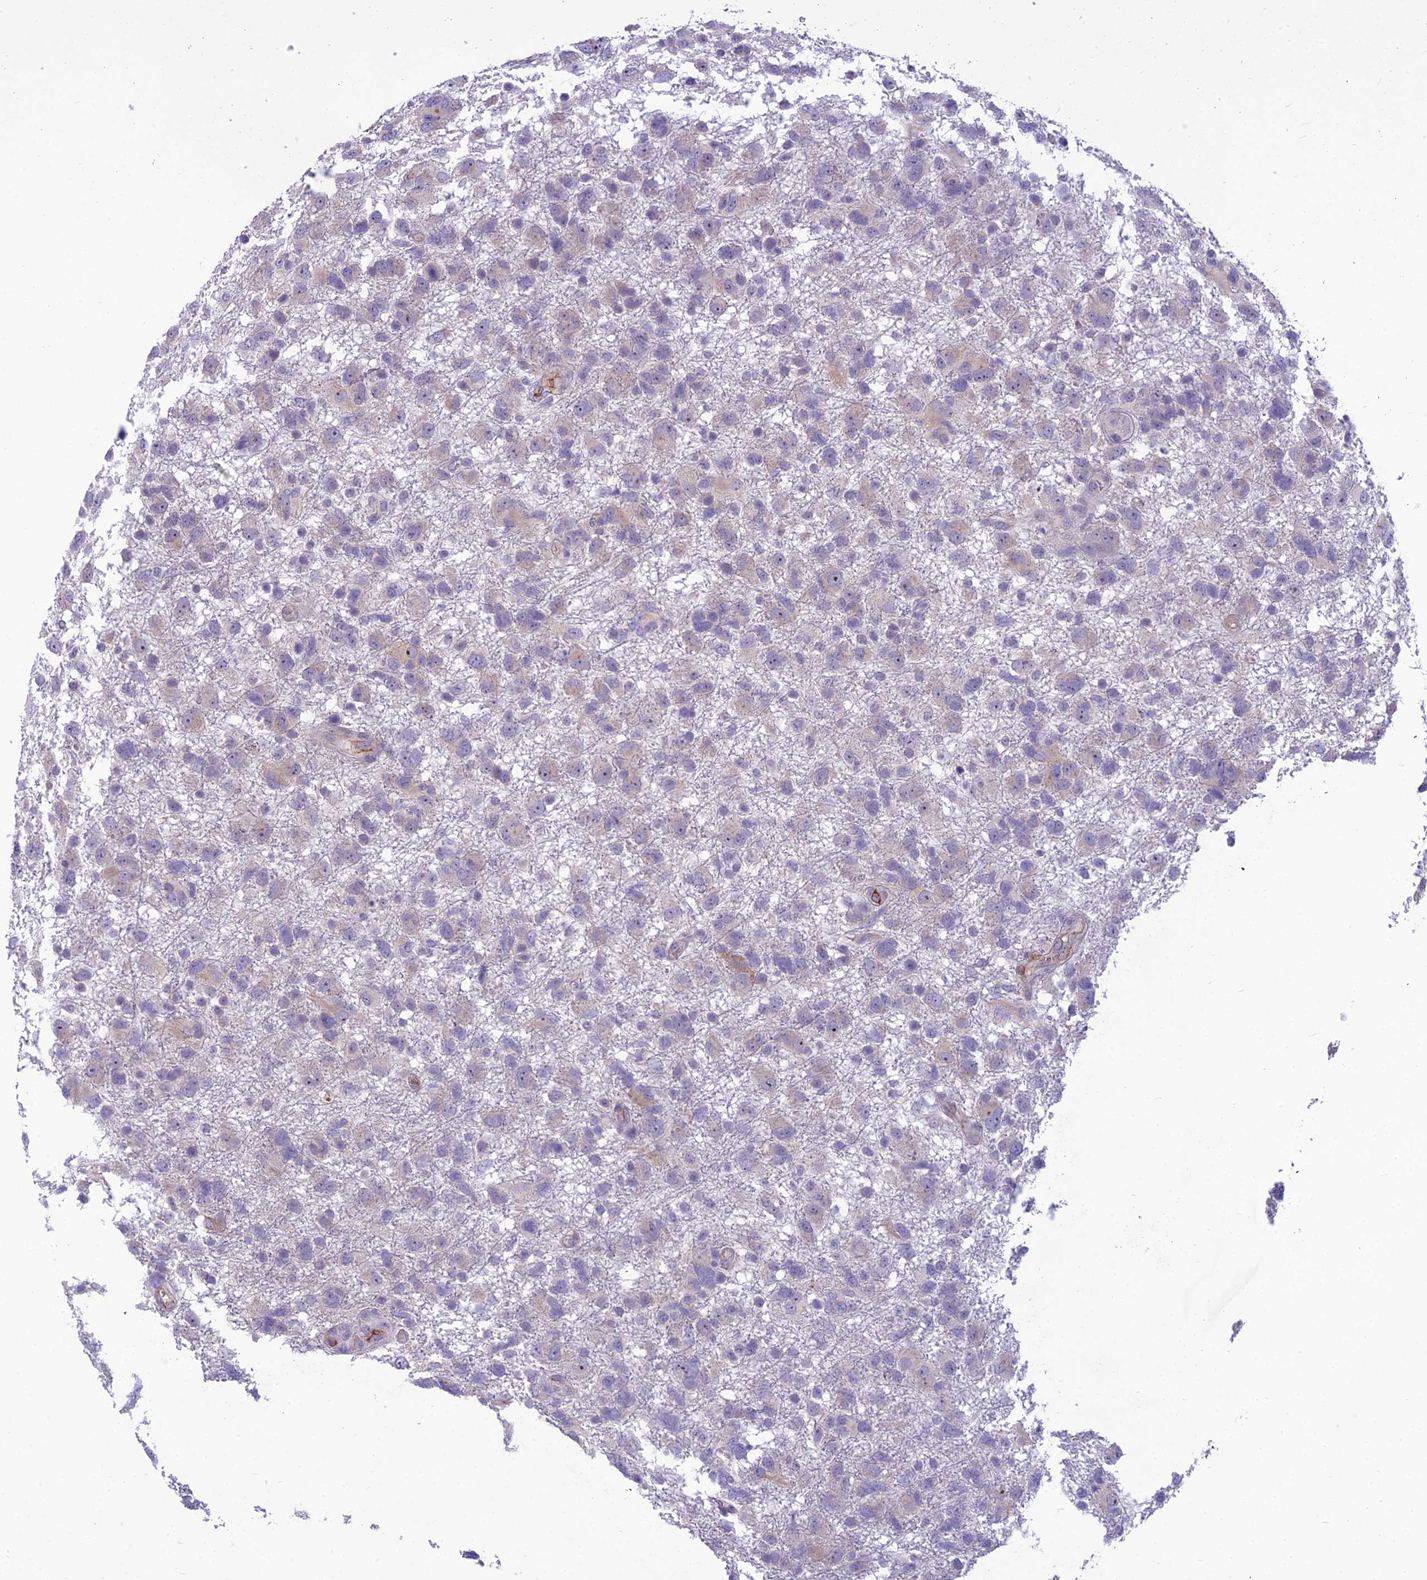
{"staining": {"intensity": "negative", "quantity": "none", "location": "none"}, "tissue": "glioma", "cell_type": "Tumor cells", "image_type": "cancer", "snomed": [{"axis": "morphology", "description": "Glioma, malignant, High grade"}, {"axis": "topography", "description": "Brain"}], "caption": "Immunohistochemistry of malignant glioma (high-grade) exhibits no positivity in tumor cells.", "gene": "BBS7", "patient": {"sex": "male", "age": 61}}